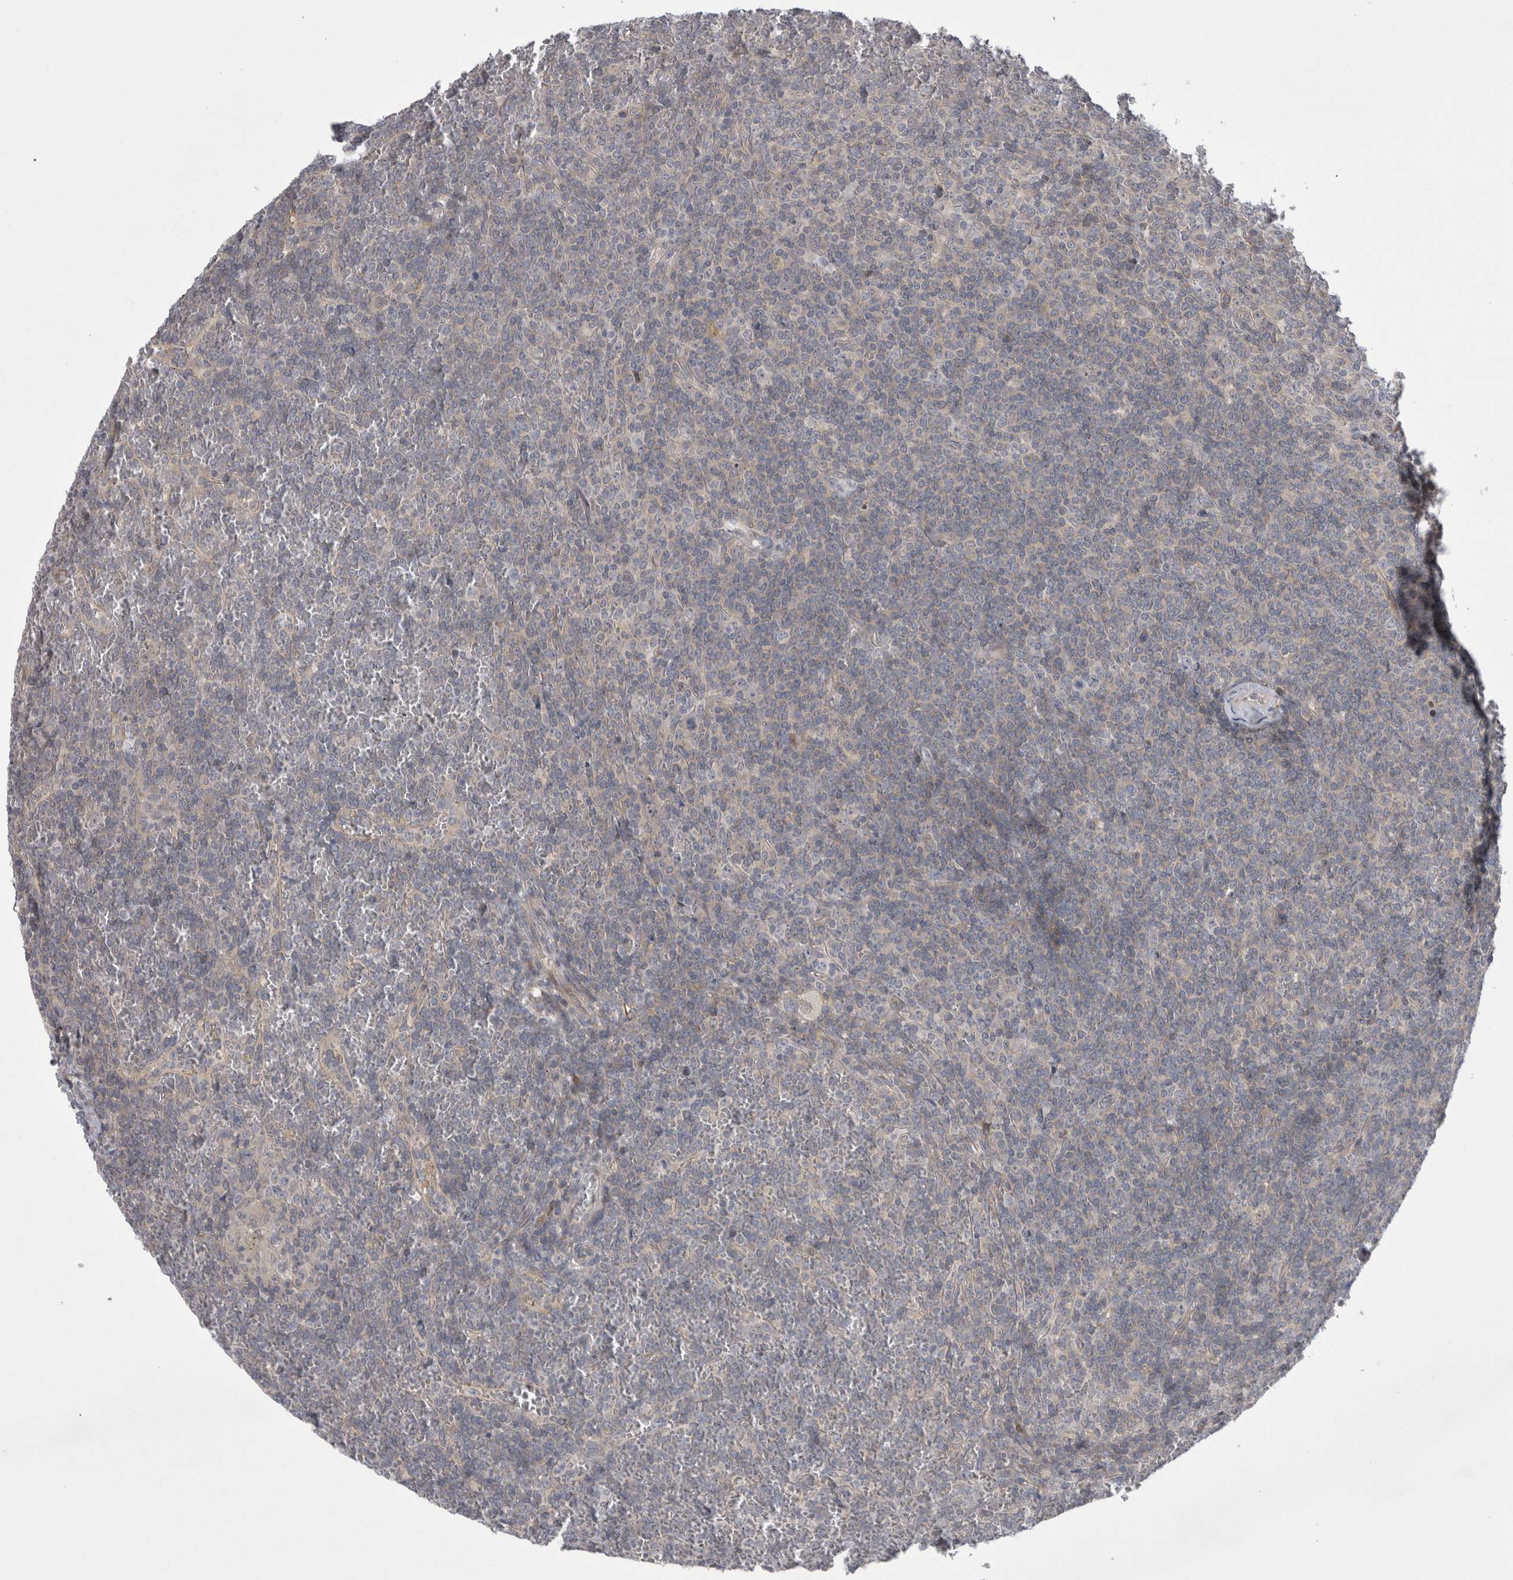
{"staining": {"intensity": "negative", "quantity": "none", "location": "none"}, "tissue": "lymphoma", "cell_type": "Tumor cells", "image_type": "cancer", "snomed": [{"axis": "morphology", "description": "Malignant lymphoma, non-Hodgkin's type, Low grade"}, {"axis": "topography", "description": "Spleen"}], "caption": "Tumor cells show no significant protein staining in lymphoma. (IHC, brightfield microscopy, high magnification).", "gene": "NENF", "patient": {"sex": "female", "age": 19}}